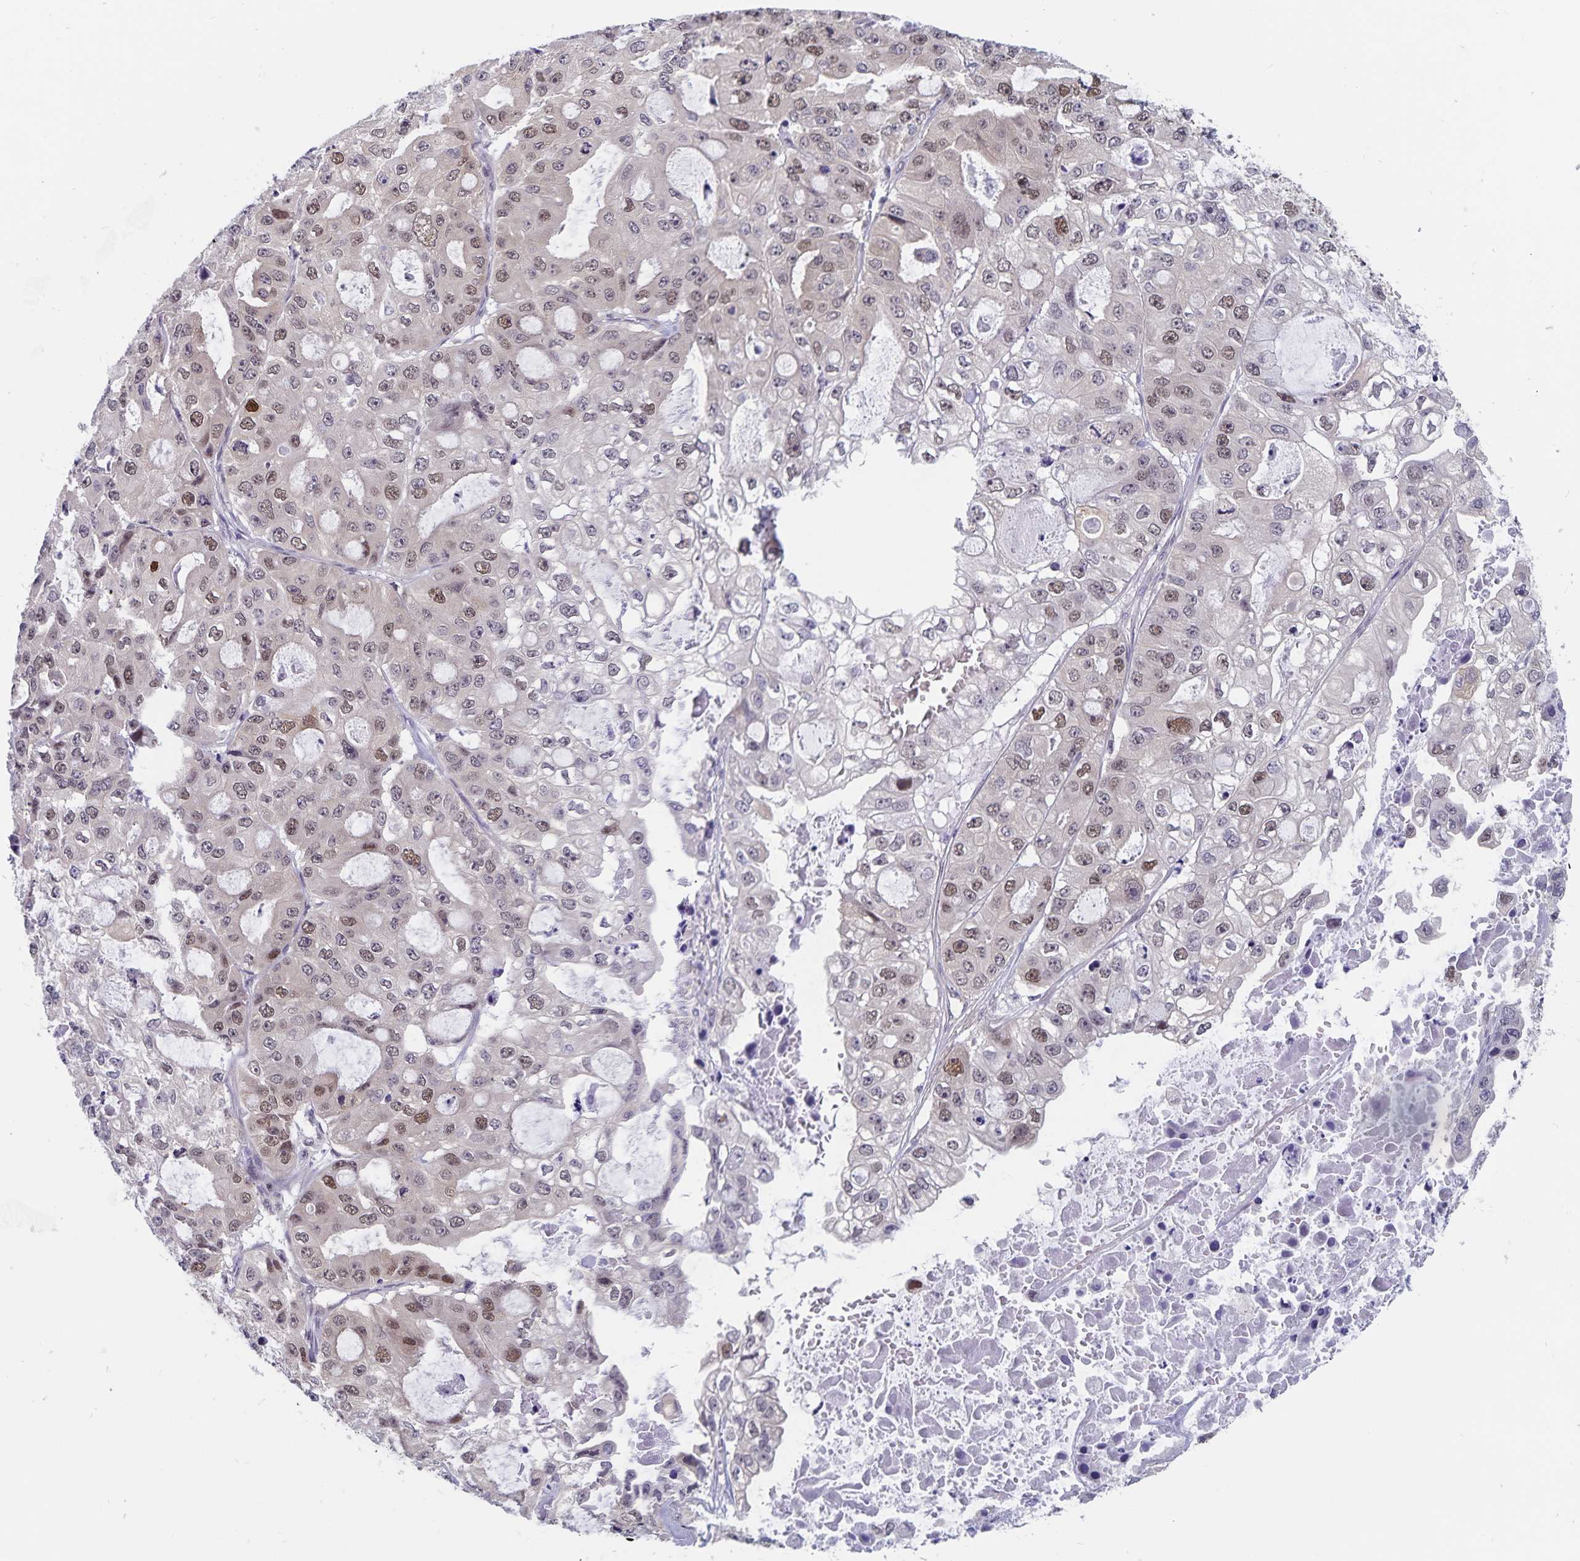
{"staining": {"intensity": "weak", "quantity": "25%-75%", "location": "nuclear"}, "tissue": "ovarian cancer", "cell_type": "Tumor cells", "image_type": "cancer", "snomed": [{"axis": "morphology", "description": "Cystadenocarcinoma, serous, NOS"}, {"axis": "topography", "description": "Ovary"}], "caption": "This is an image of immunohistochemistry staining of ovarian serous cystadenocarcinoma, which shows weak positivity in the nuclear of tumor cells.", "gene": "BAG6", "patient": {"sex": "female", "age": 56}}